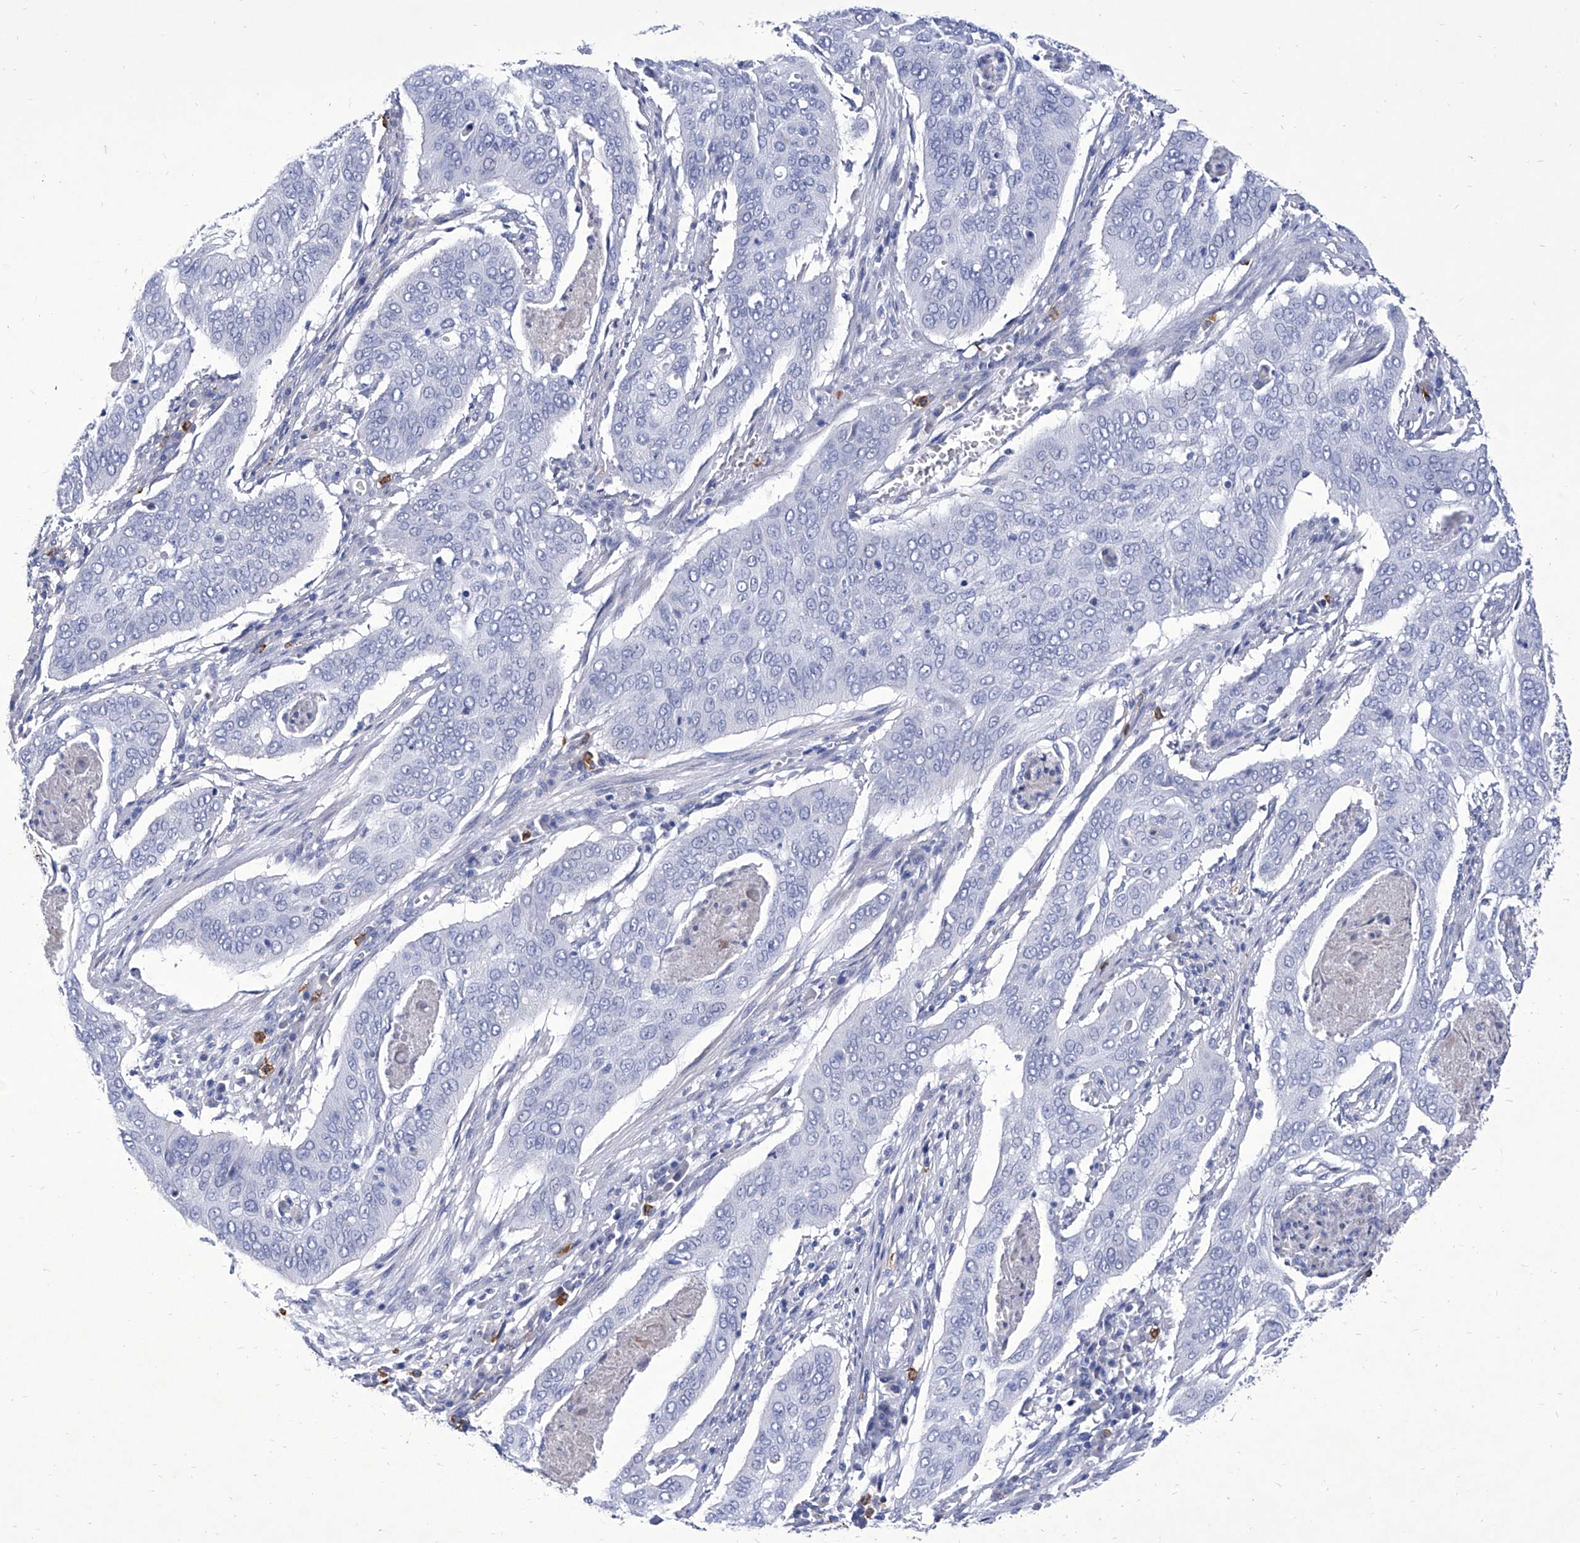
{"staining": {"intensity": "negative", "quantity": "none", "location": "none"}, "tissue": "cervical cancer", "cell_type": "Tumor cells", "image_type": "cancer", "snomed": [{"axis": "morphology", "description": "Squamous cell carcinoma, NOS"}, {"axis": "topography", "description": "Cervix"}], "caption": "This histopathology image is of cervical squamous cell carcinoma stained with immunohistochemistry (IHC) to label a protein in brown with the nuclei are counter-stained blue. There is no staining in tumor cells.", "gene": "IFNL2", "patient": {"sex": "female", "age": 39}}